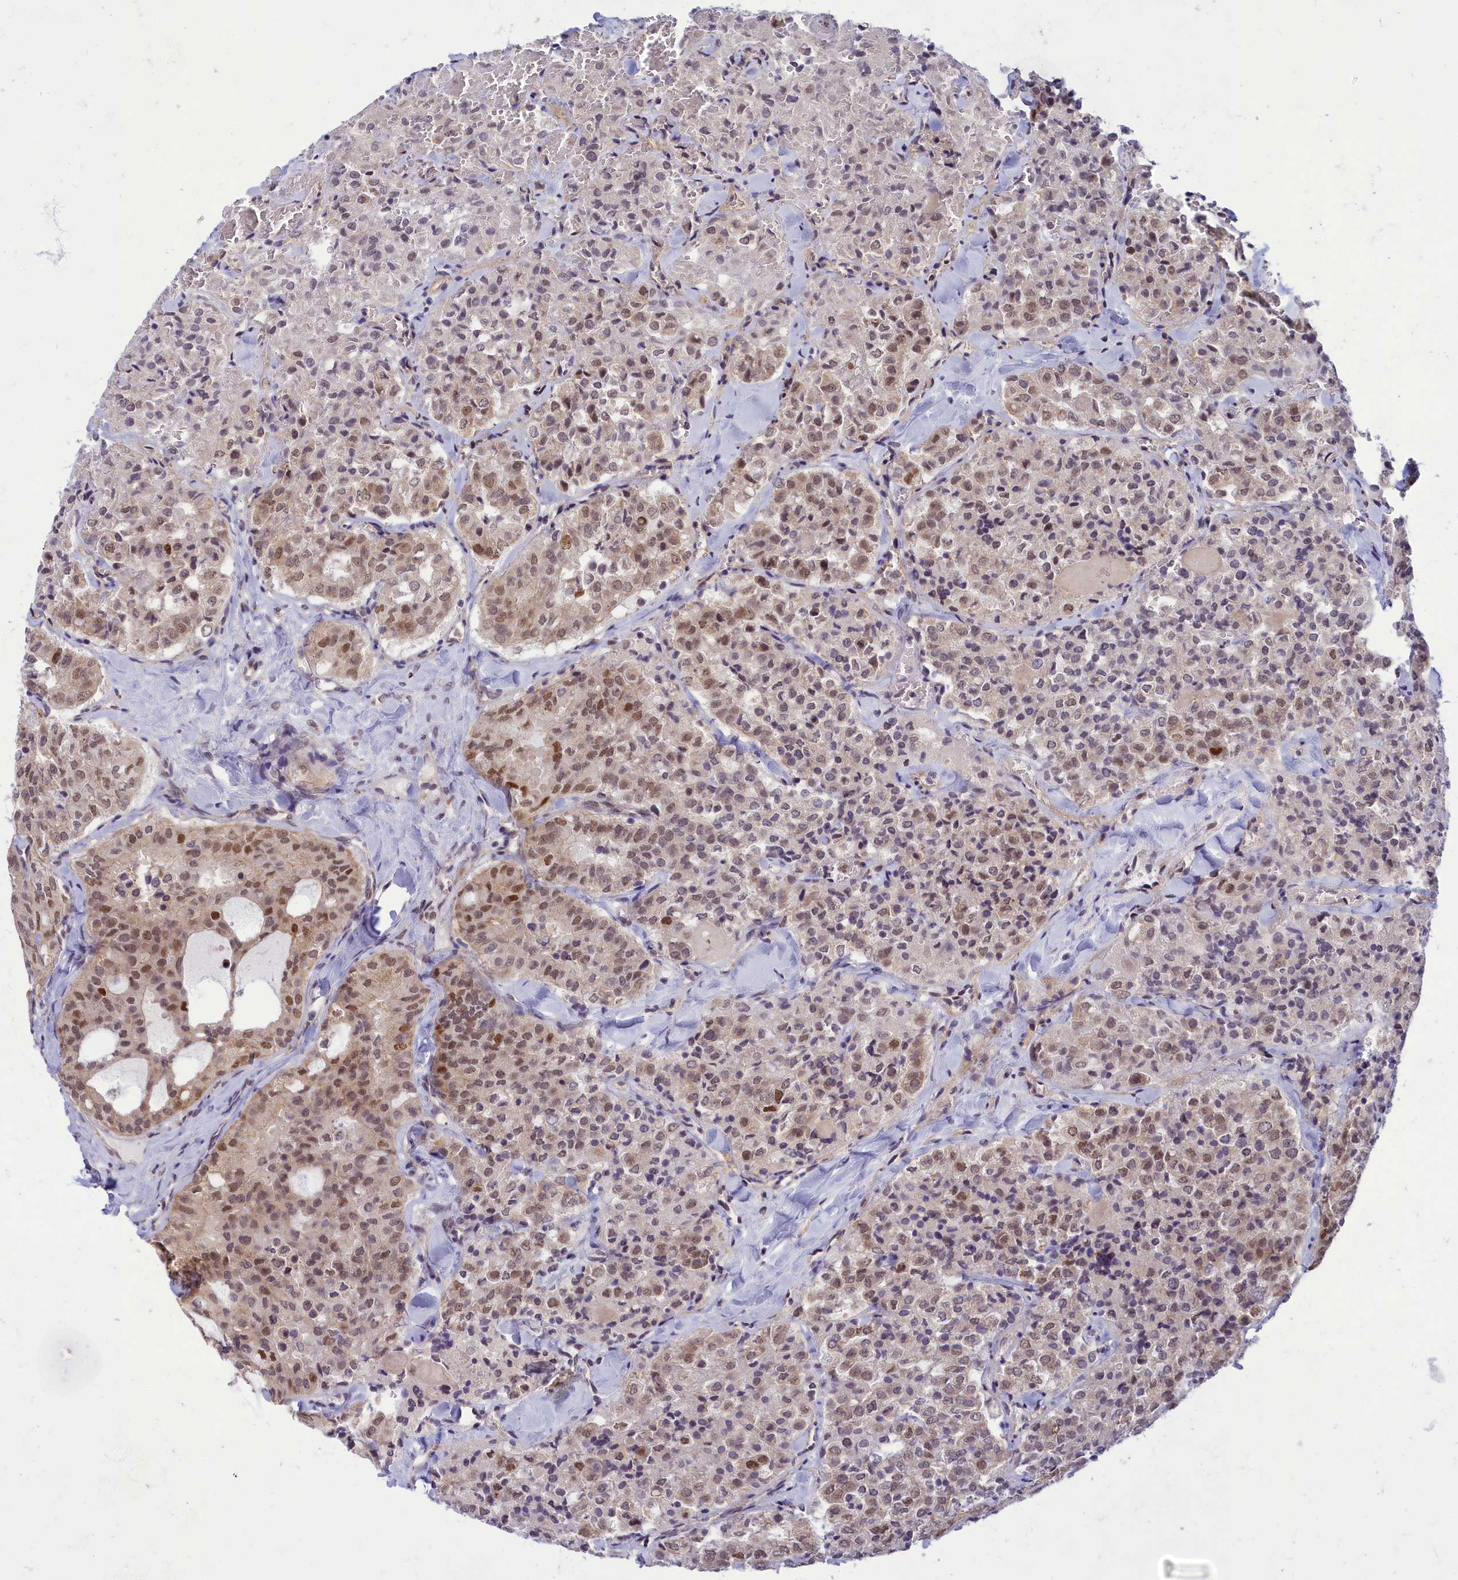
{"staining": {"intensity": "moderate", "quantity": "25%-75%", "location": "nuclear"}, "tissue": "thyroid cancer", "cell_type": "Tumor cells", "image_type": "cancer", "snomed": [{"axis": "morphology", "description": "Follicular adenoma carcinoma, NOS"}, {"axis": "topography", "description": "Thyroid gland"}], "caption": "Tumor cells exhibit medium levels of moderate nuclear positivity in approximately 25%-75% of cells in follicular adenoma carcinoma (thyroid).", "gene": "EARS2", "patient": {"sex": "male", "age": 75}}